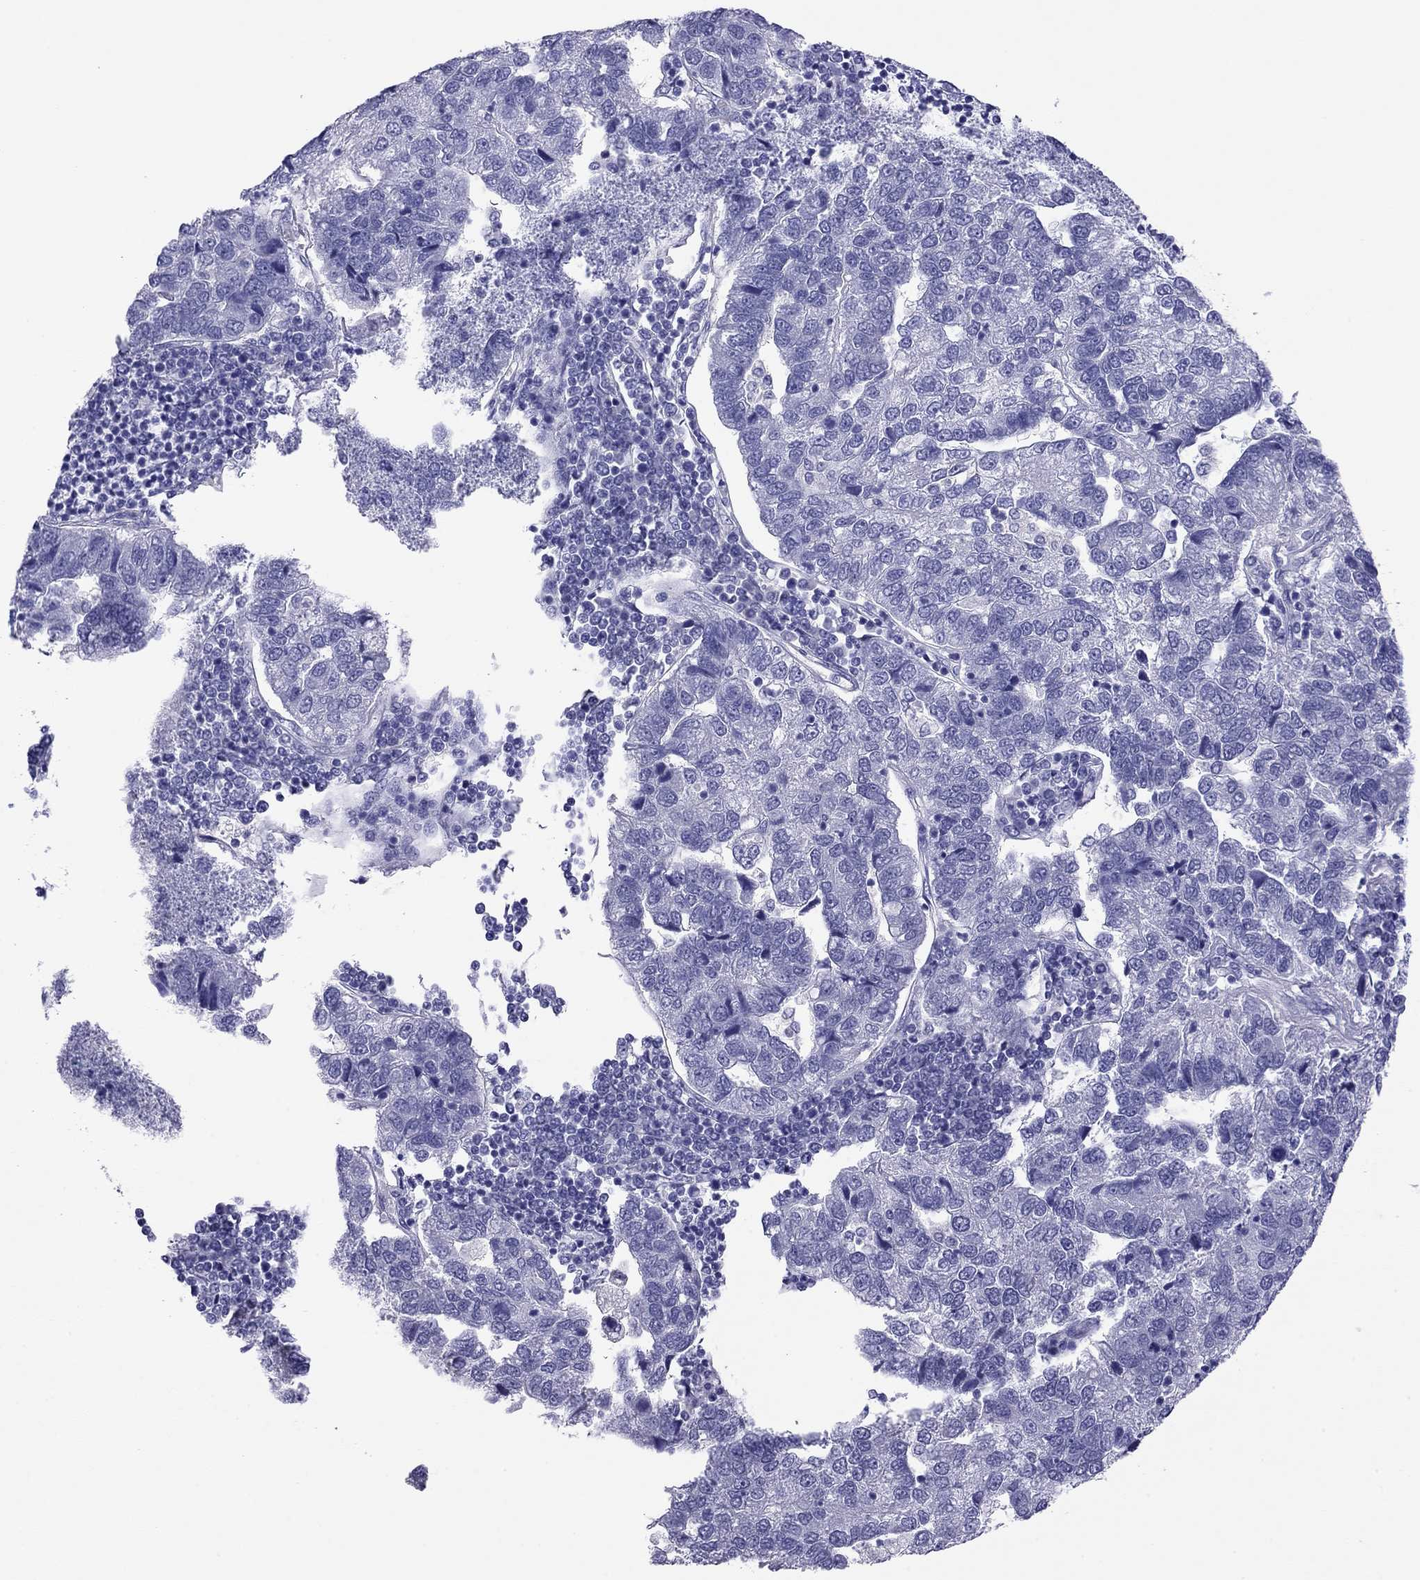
{"staining": {"intensity": "negative", "quantity": "none", "location": "none"}, "tissue": "pancreatic cancer", "cell_type": "Tumor cells", "image_type": "cancer", "snomed": [{"axis": "morphology", "description": "Adenocarcinoma, NOS"}, {"axis": "topography", "description": "Pancreas"}], "caption": "A high-resolution micrograph shows IHC staining of pancreatic adenocarcinoma, which exhibits no significant staining in tumor cells.", "gene": "ODF4", "patient": {"sex": "female", "age": 61}}